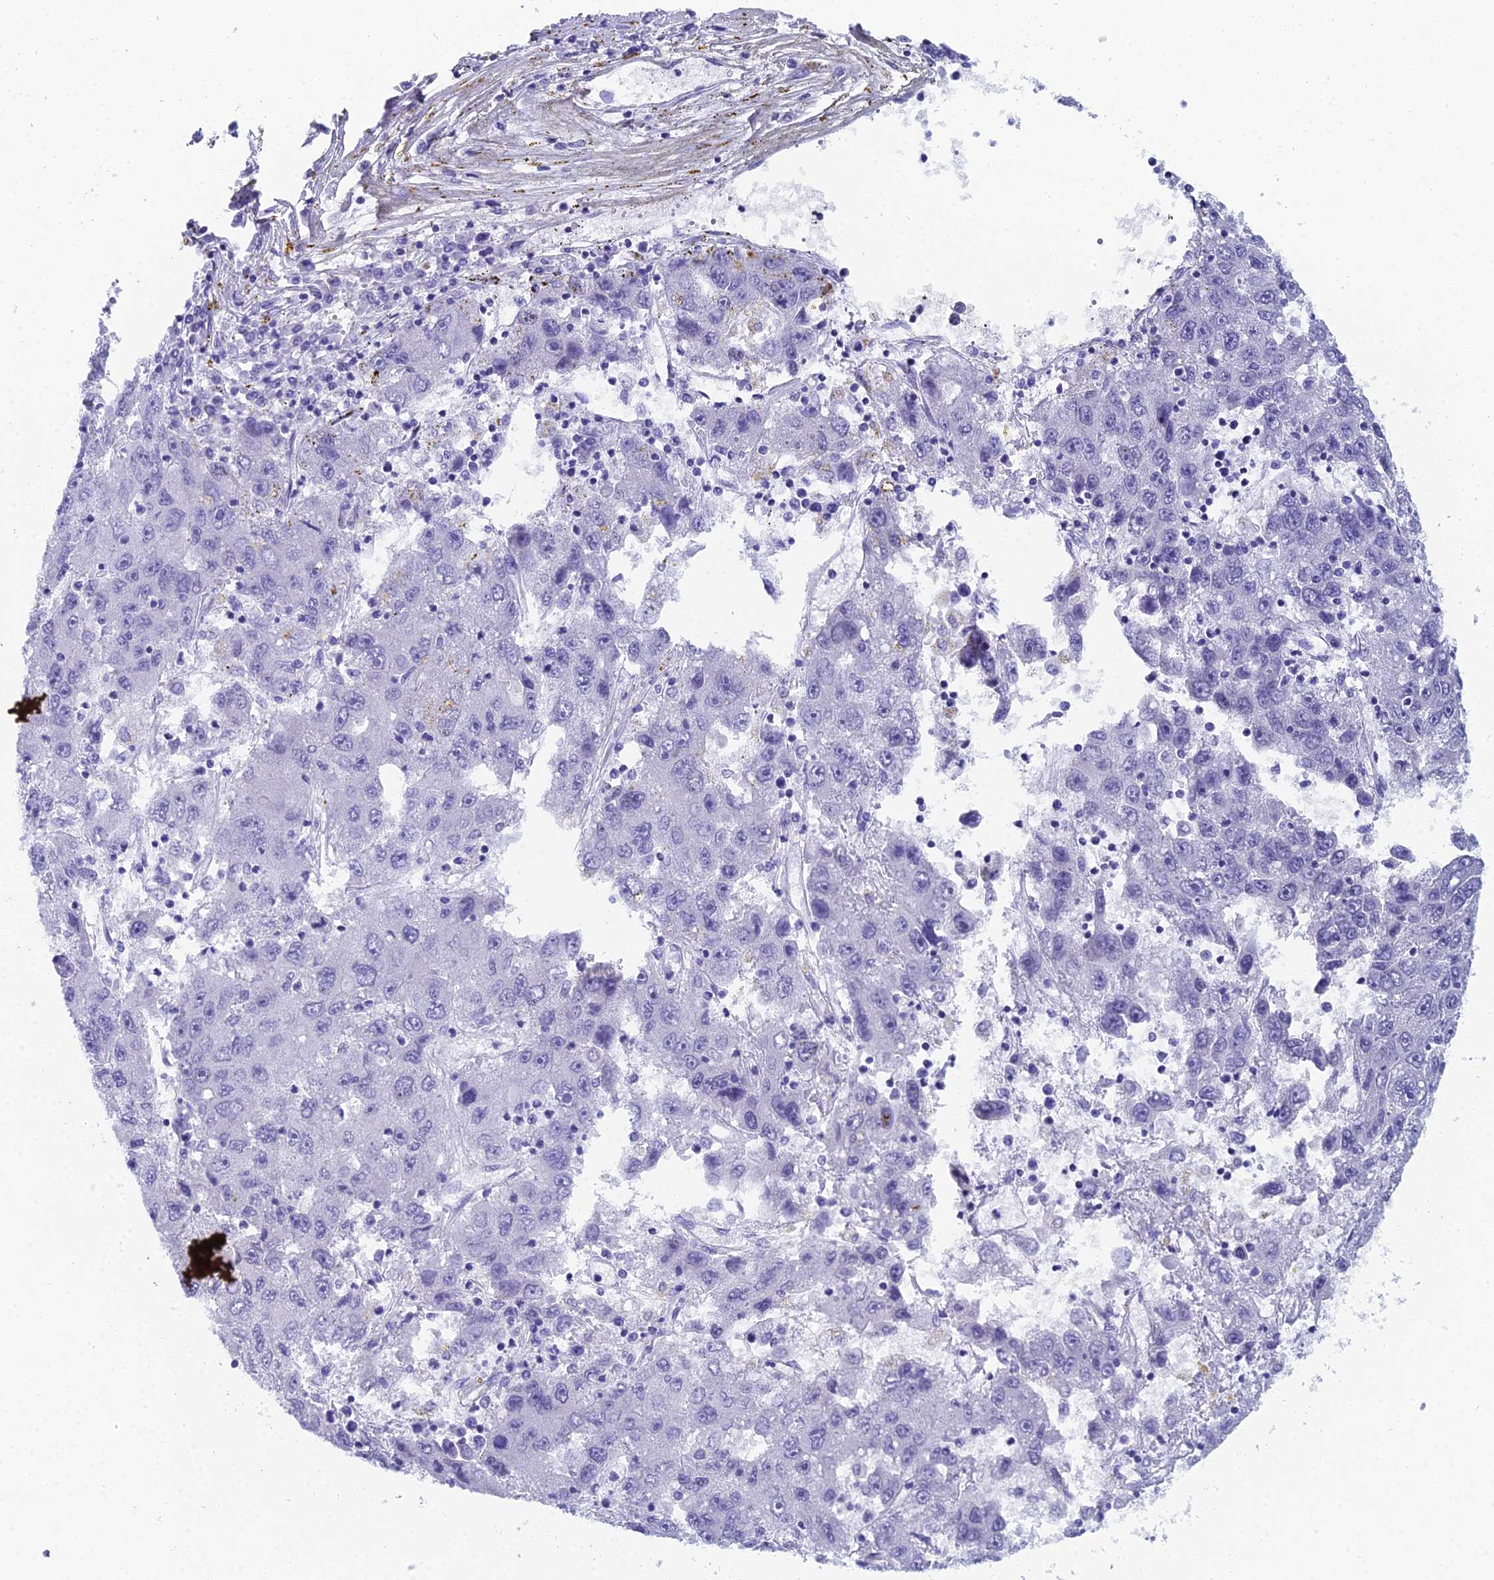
{"staining": {"intensity": "negative", "quantity": "none", "location": "none"}, "tissue": "liver cancer", "cell_type": "Tumor cells", "image_type": "cancer", "snomed": [{"axis": "morphology", "description": "Carcinoma, Hepatocellular, NOS"}, {"axis": "topography", "description": "Liver"}], "caption": "Tumor cells are negative for protein expression in human liver hepatocellular carcinoma.", "gene": "PRR22", "patient": {"sex": "male", "age": 49}}